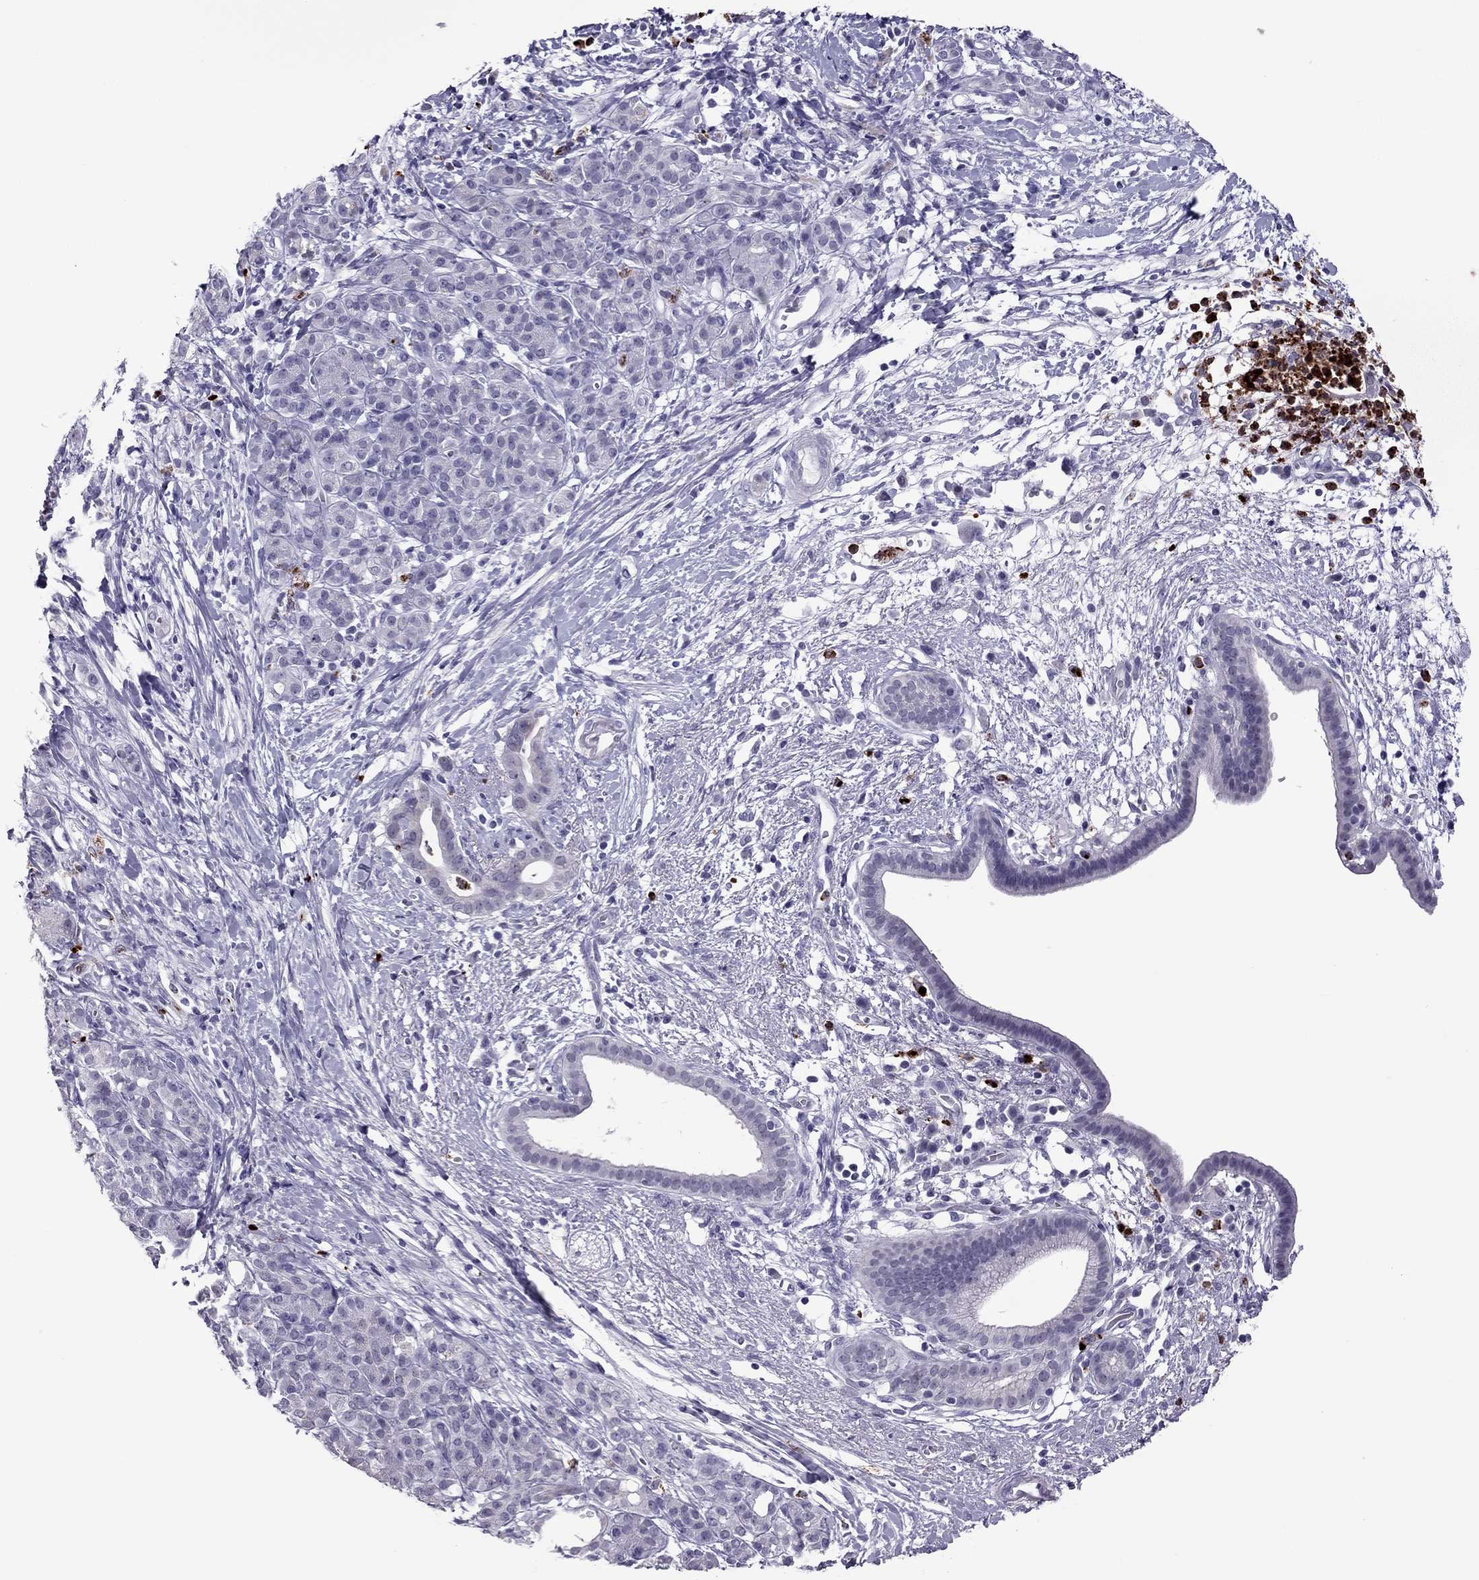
{"staining": {"intensity": "negative", "quantity": "none", "location": "none"}, "tissue": "pancreatic cancer", "cell_type": "Tumor cells", "image_type": "cancer", "snomed": [{"axis": "morphology", "description": "Adenocarcinoma, NOS"}, {"axis": "topography", "description": "Pancreas"}], "caption": "There is no significant positivity in tumor cells of pancreatic cancer.", "gene": "CCL27", "patient": {"sex": "male", "age": 61}}